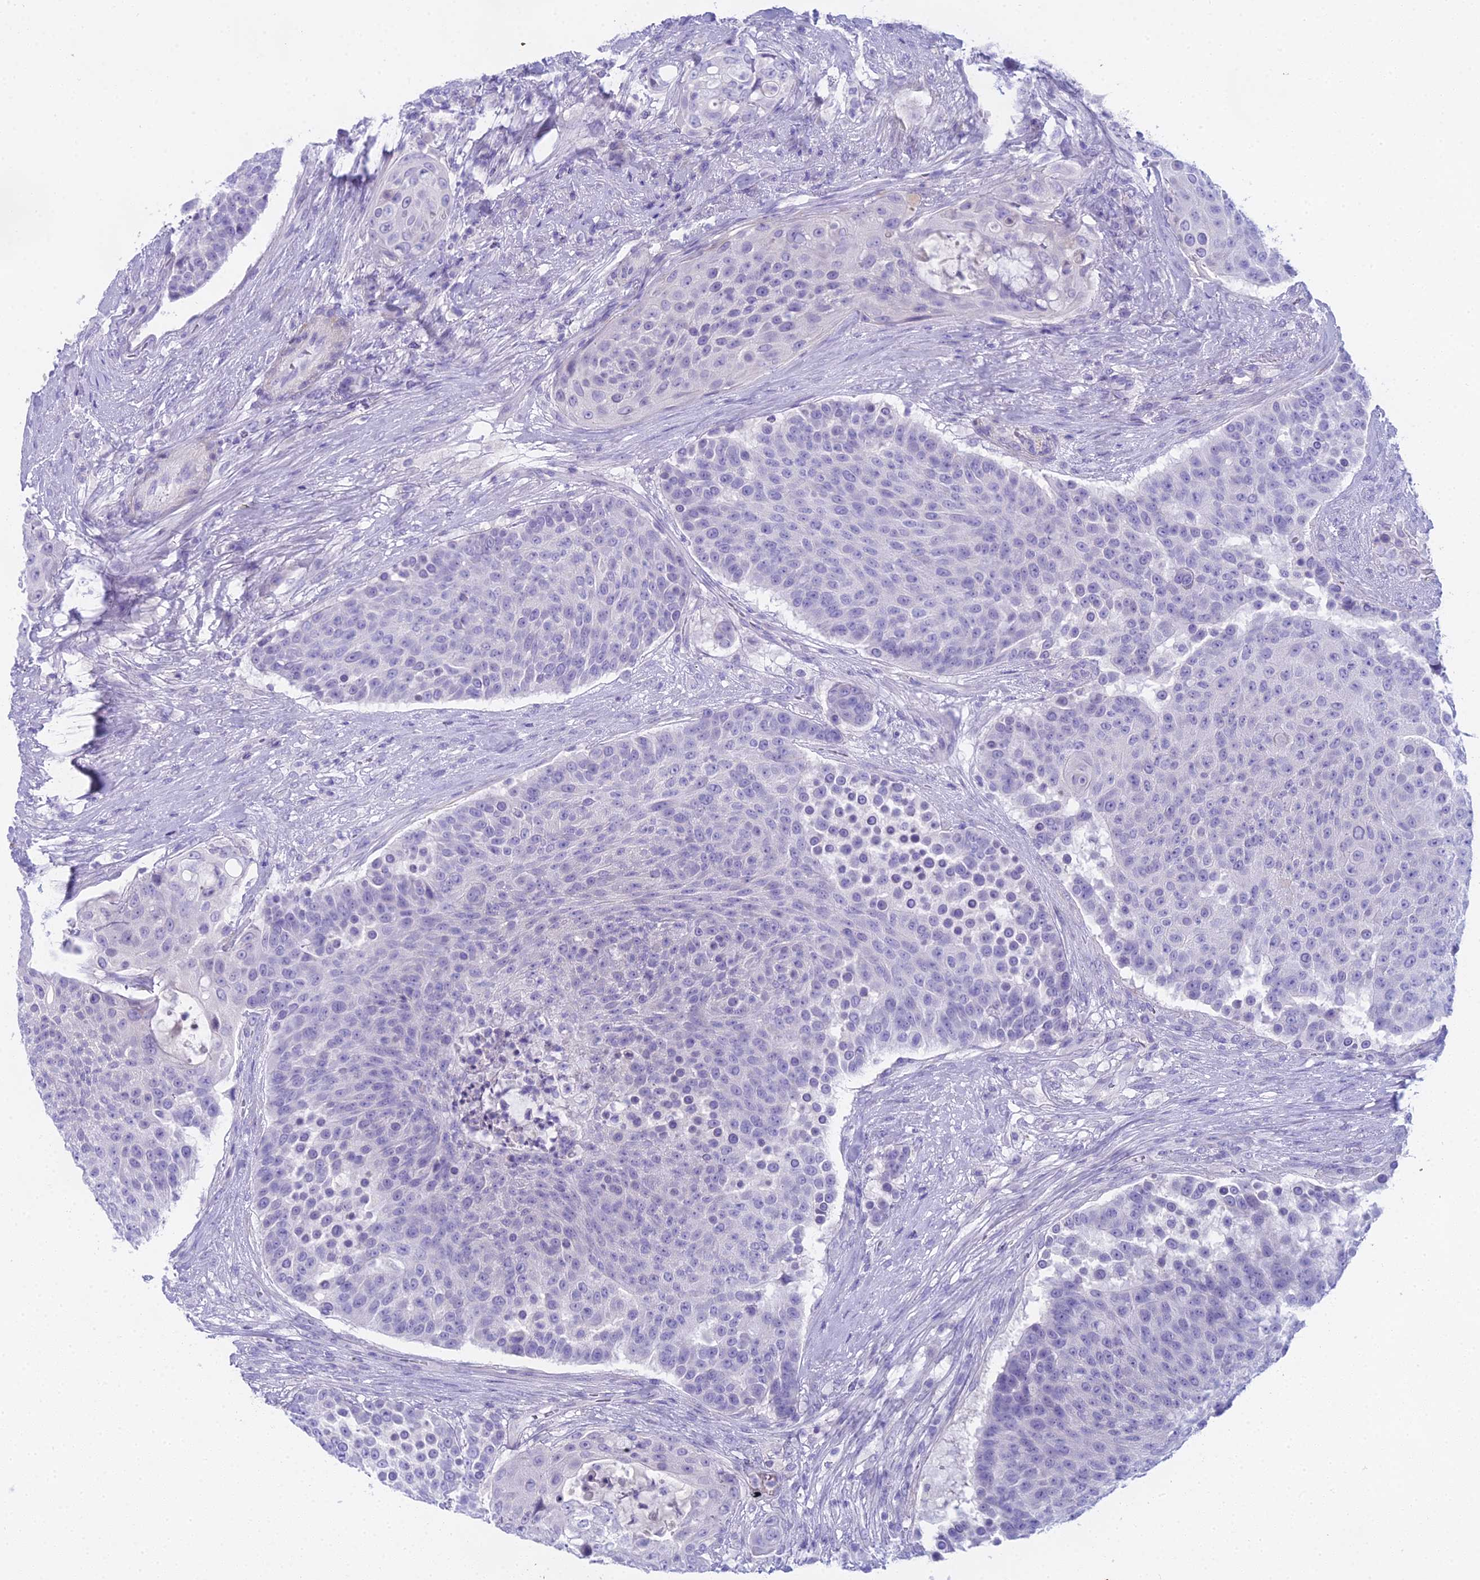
{"staining": {"intensity": "negative", "quantity": "none", "location": "none"}, "tissue": "urothelial cancer", "cell_type": "Tumor cells", "image_type": "cancer", "snomed": [{"axis": "morphology", "description": "Urothelial carcinoma, High grade"}, {"axis": "topography", "description": "Urinary bladder"}], "caption": "This is a photomicrograph of immunohistochemistry staining of high-grade urothelial carcinoma, which shows no expression in tumor cells. (Stains: DAB immunohistochemistry with hematoxylin counter stain, Microscopy: brightfield microscopy at high magnification).", "gene": "UNC80", "patient": {"sex": "female", "age": 63}}